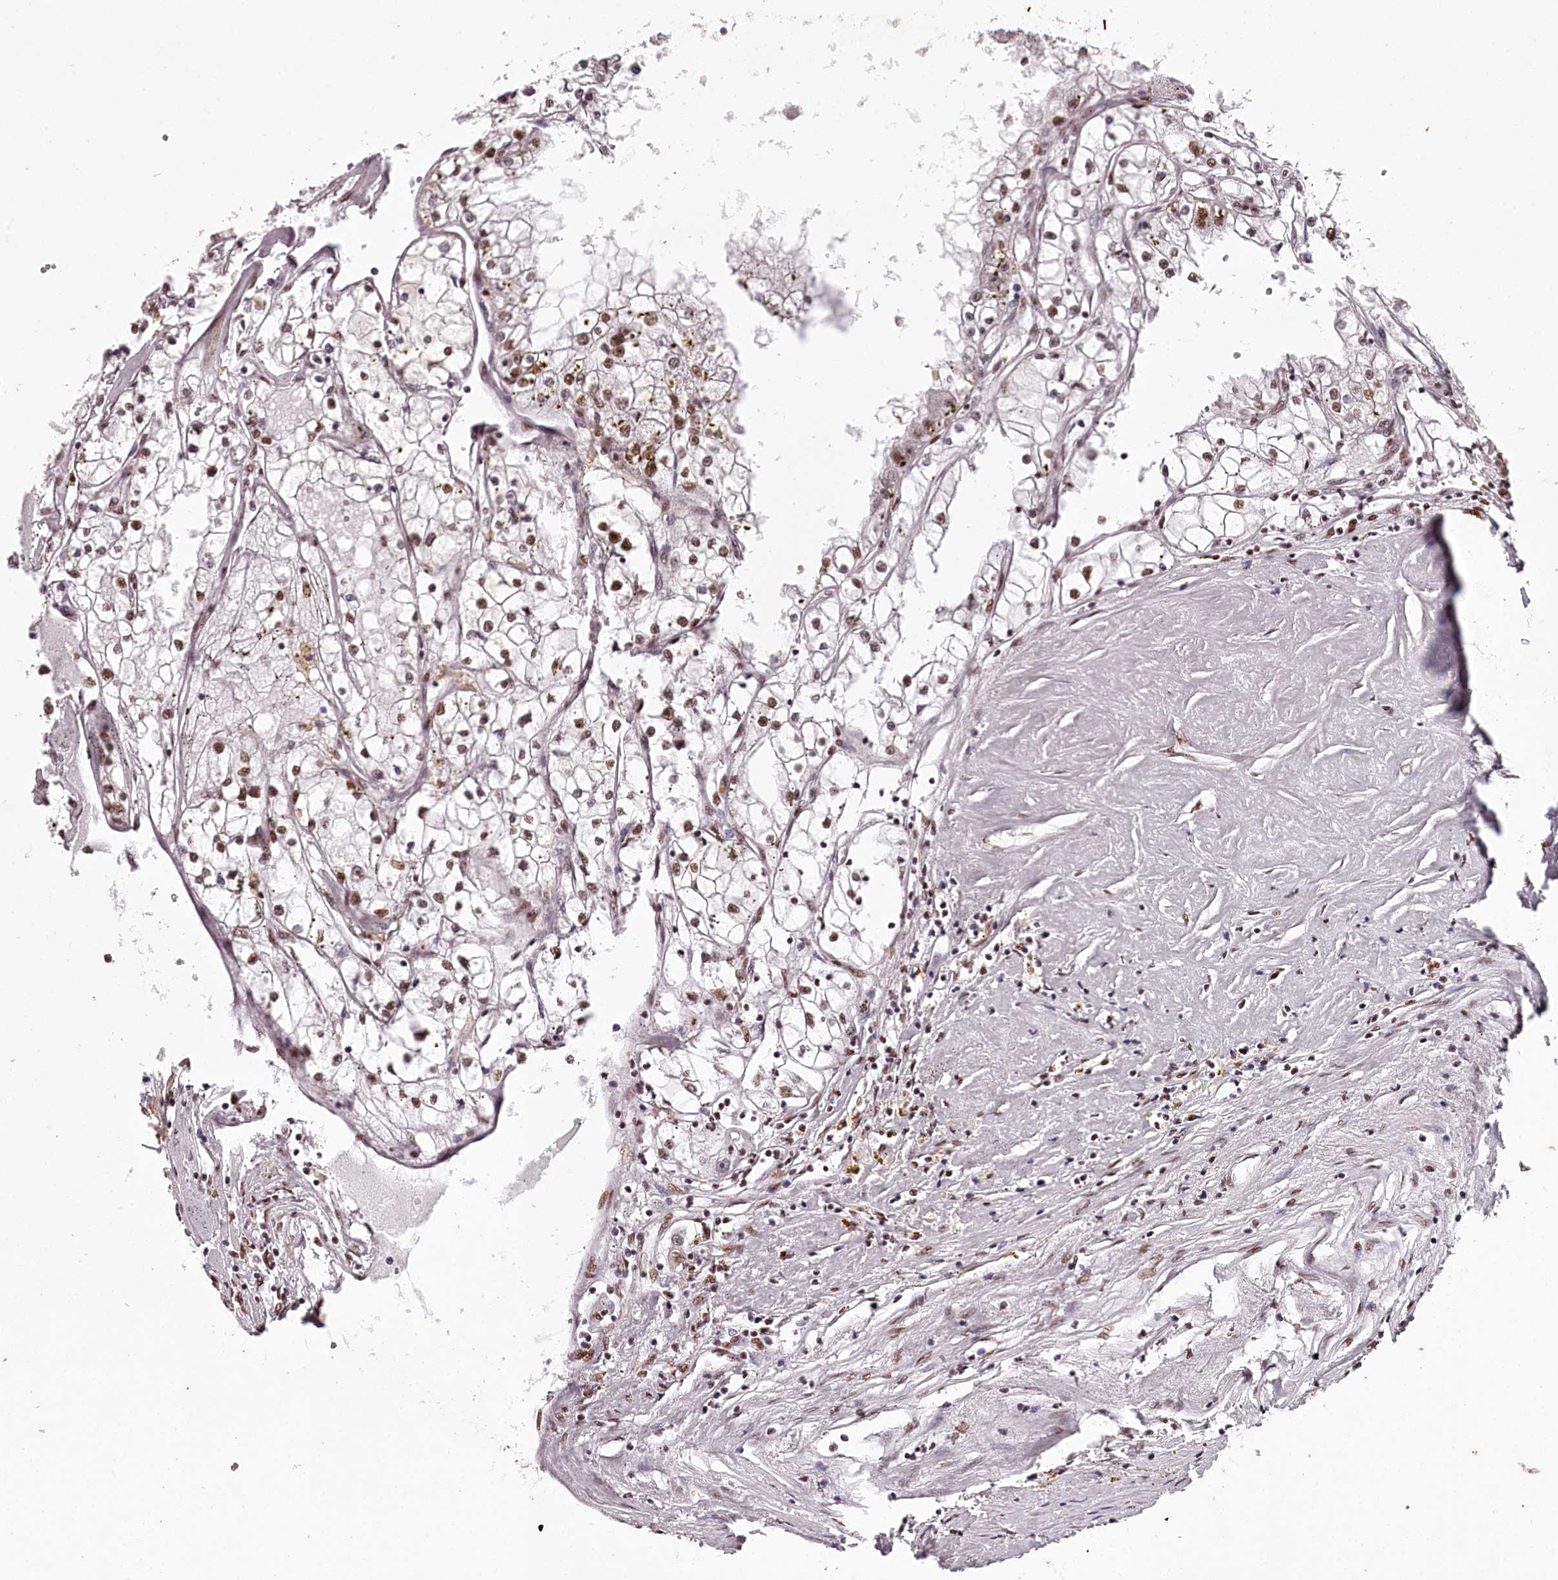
{"staining": {"intensity": "moderate", "quantity": ">75%", "location": "nuclear"}, "tissue": "renal cancer", "cell_type": "Tumor cells", "image_type": "cancer", "snomed": [{"axis": "morphology", "description": "Adenocarcinoma, NOS"}, {"axis": "topography", "description": "Kidney"}], "caption": "Immunohistochemical staining of human adenocarcinoma (renal) exhibits medium levels of moderate nuclear expression in approximately >75% of tumor cells. Nuclei are stained in blue.", "gene": "PSPC1", "patient": {"sex": "male", "age": 56}}